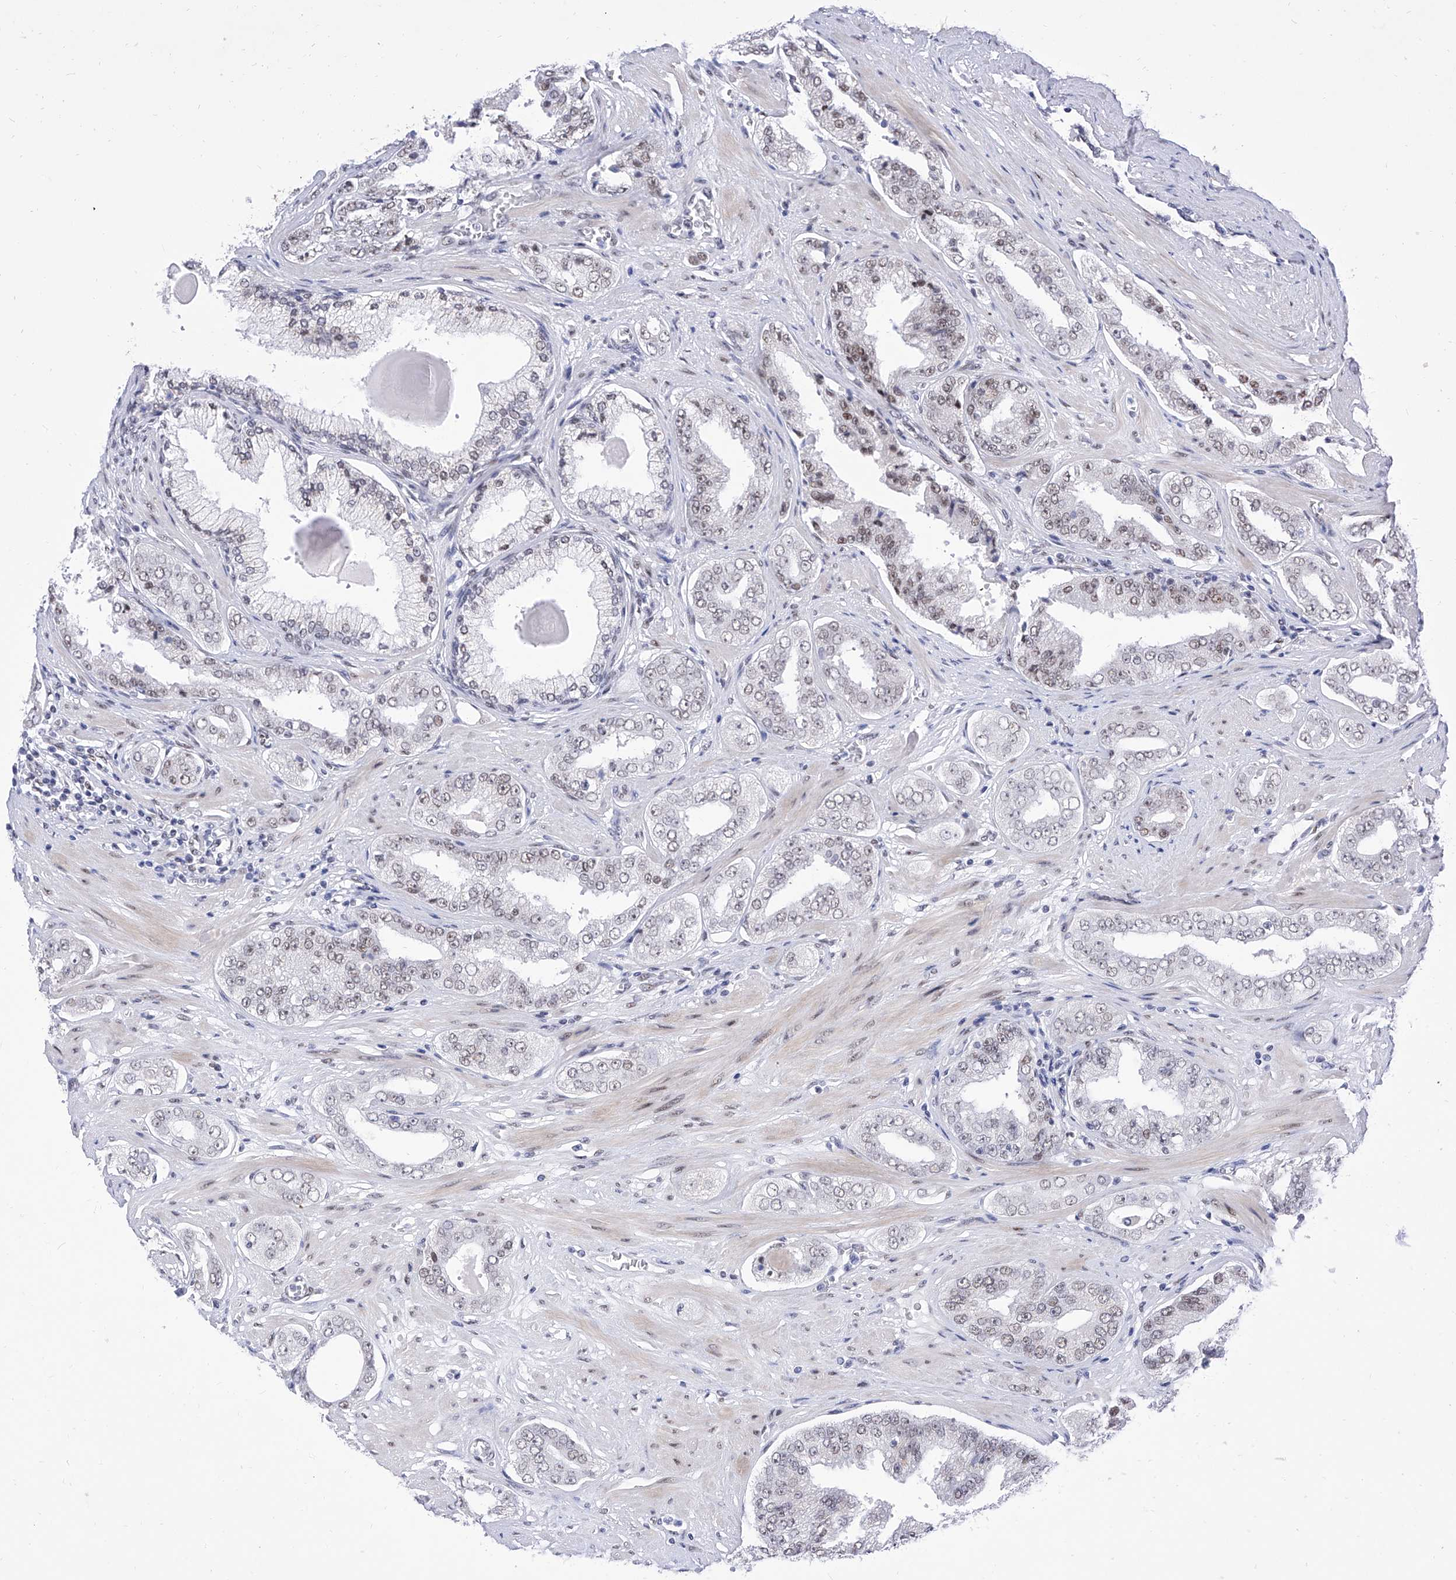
{"staining": {"intensity": "weak", "quantity": "25%-75%", "location": "nuclear"}, "tissue": "prostate cancer", "cell_type": "Tumor cells", "image_type": "cancer", "snomed": [{"axis": "morphology", "description": "Adenocarcinoma, High grade"}, {"axis": "topography", "description": "Prostate"}], "caption": "Protein expression analysis of prostate adenocarcinoma (high-grade) reveals weak nuclear expression in about 25%-75% of tumor cells.", "gene": "ATN1", "patient": {"sex": "male", "age": 71}}